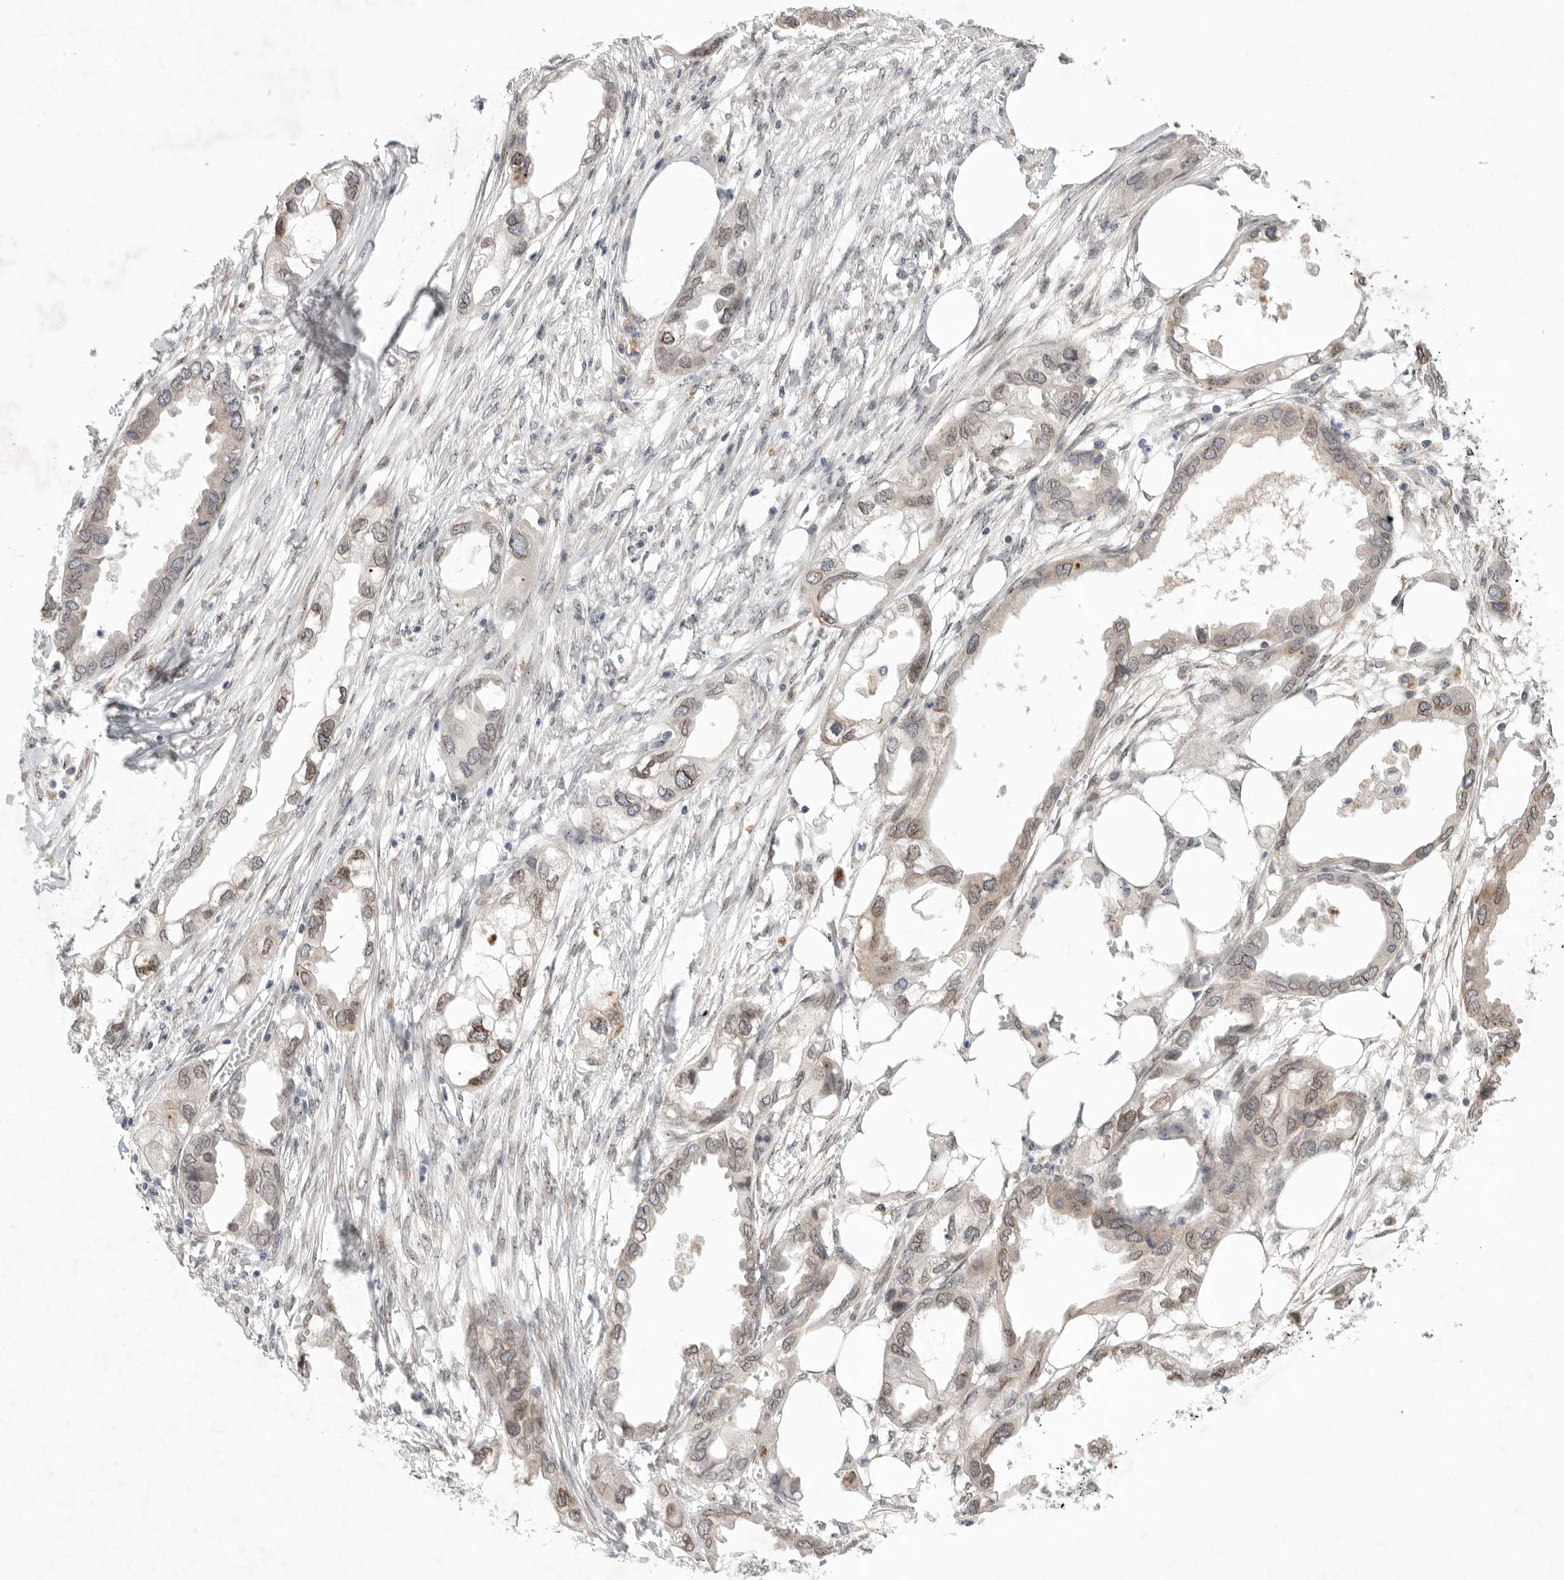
{"staining": {"intensity": "moderate", "quantity": "<25%", "location": "cytoplasmic/membranous,nuclear"}, "tissue": "endometrial cancer", "cell_type": "Tumor cells", "image_type": "cancer", "snomed": [{"axis": "morphology", "description": "Adenocarcinoma, NOS"}, {"axis": "morphology", "description": "Adenocarcinoma, metastatic, NOS"}, {"axis": "topography", "description": "Adipose tissue"}, {"axis": "topography", "description": "Endometrium"}], "caption": "Endometrial adenocarcinoma tissue demonstrates moderate cytoplasmic/membranous and nuclear staining in approximately <25% of tumor cells", "gene": "LEMD3", "patient": {"sex": "female", "age": 67}}